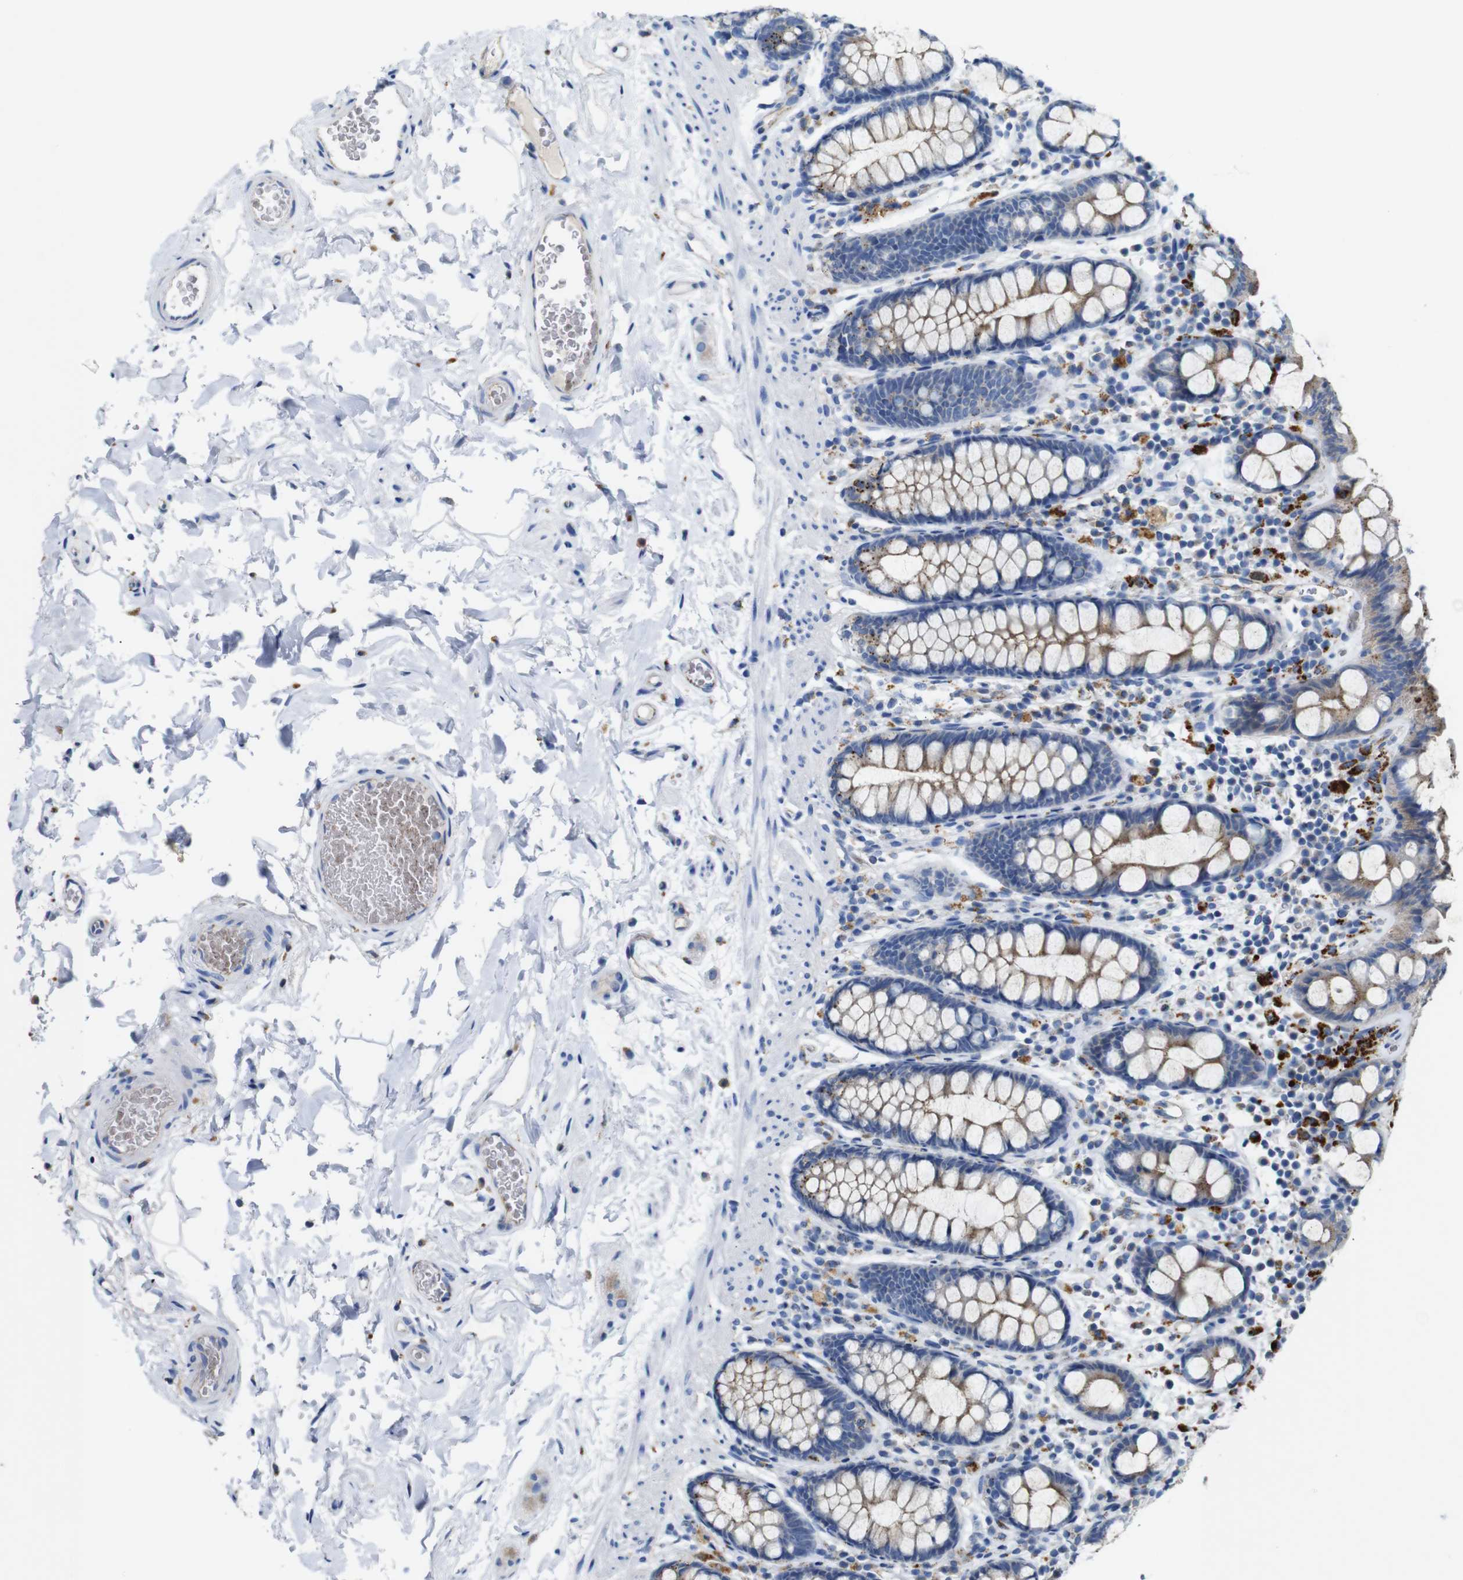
{"staining": {"intensity": "negative", "quantity": "none", "location": "none"}, "tissue": "colon", "cell_type": "Endothelial cells", "image_type": "normal", "snomed": [{"axis": "morphology", "description": "Normal tissue, NOS"}, {"axis": "topography", "description": "Colon"}], "caption": "DAB (3,3'-diaminobenzidine) immunohistochemical staining of benign colon exhibits no significant positivity in endothelial cells. (DAB (3,3'-diaminobenzidine) IHC visualized using brightfield microscopy, high magnification).", "gene": "NHLRC3", "patient": {"sex": "female", "age": 80}}